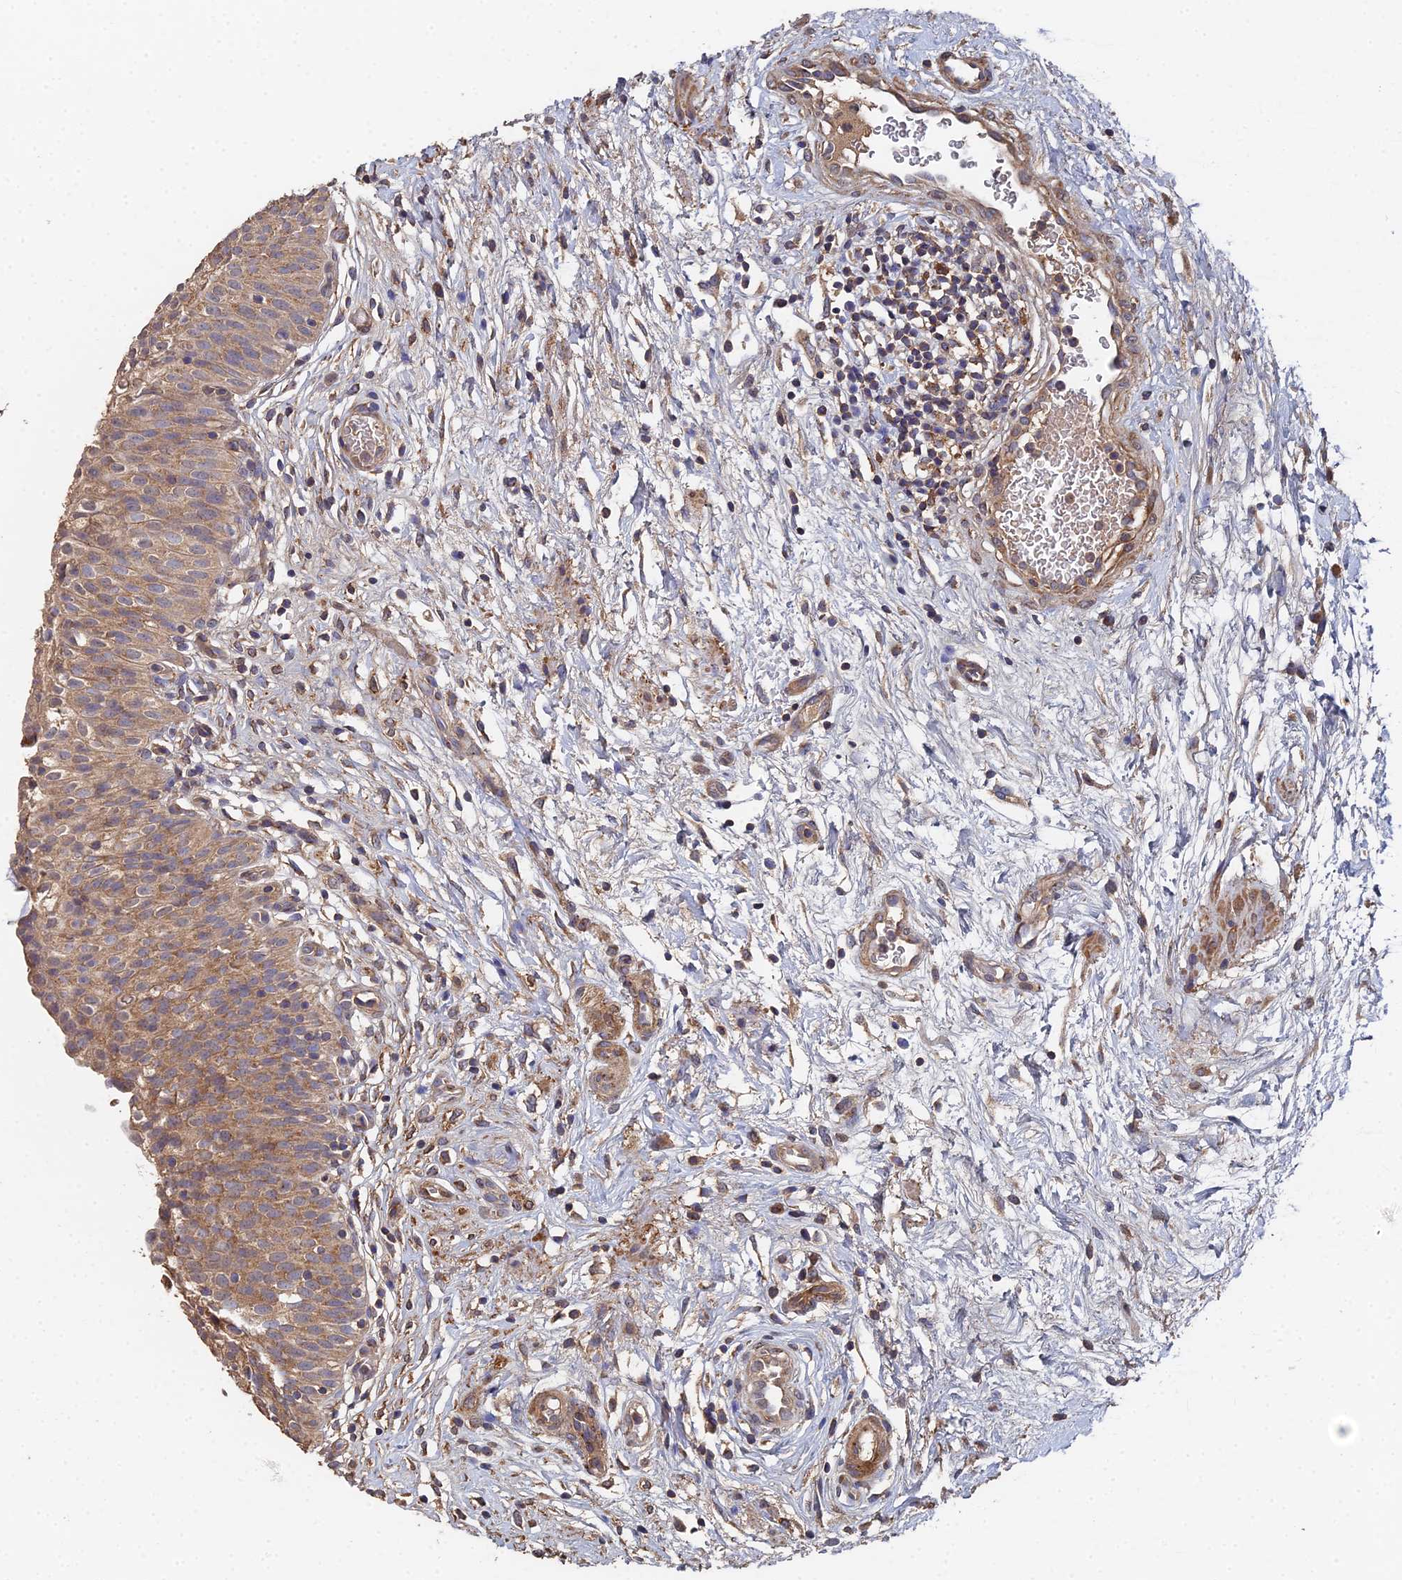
{"staining": {"intensity": "moderate", "quantity": ">75%", "location": "cytoplasmic/membranous"}, "tissue": "urinary bladder", "cell_type": "Urothelial cells", "image_type": "normal", "snomed": [{"axis": "morphology", "description": "Normal tissue, NOS"}, {"axis": "topography", "description": "Urinary bladder"}], "caption": "Immunohistochemistry image of unremarkable human urinary bladder stained for a protein (brown), which displays medium levels of moderate cytoplasmic/membranous positivity in approximately >75% of urothelial cells.", "gene": "SPANXN4", "patient": {"sex": "male", "age": 55}}